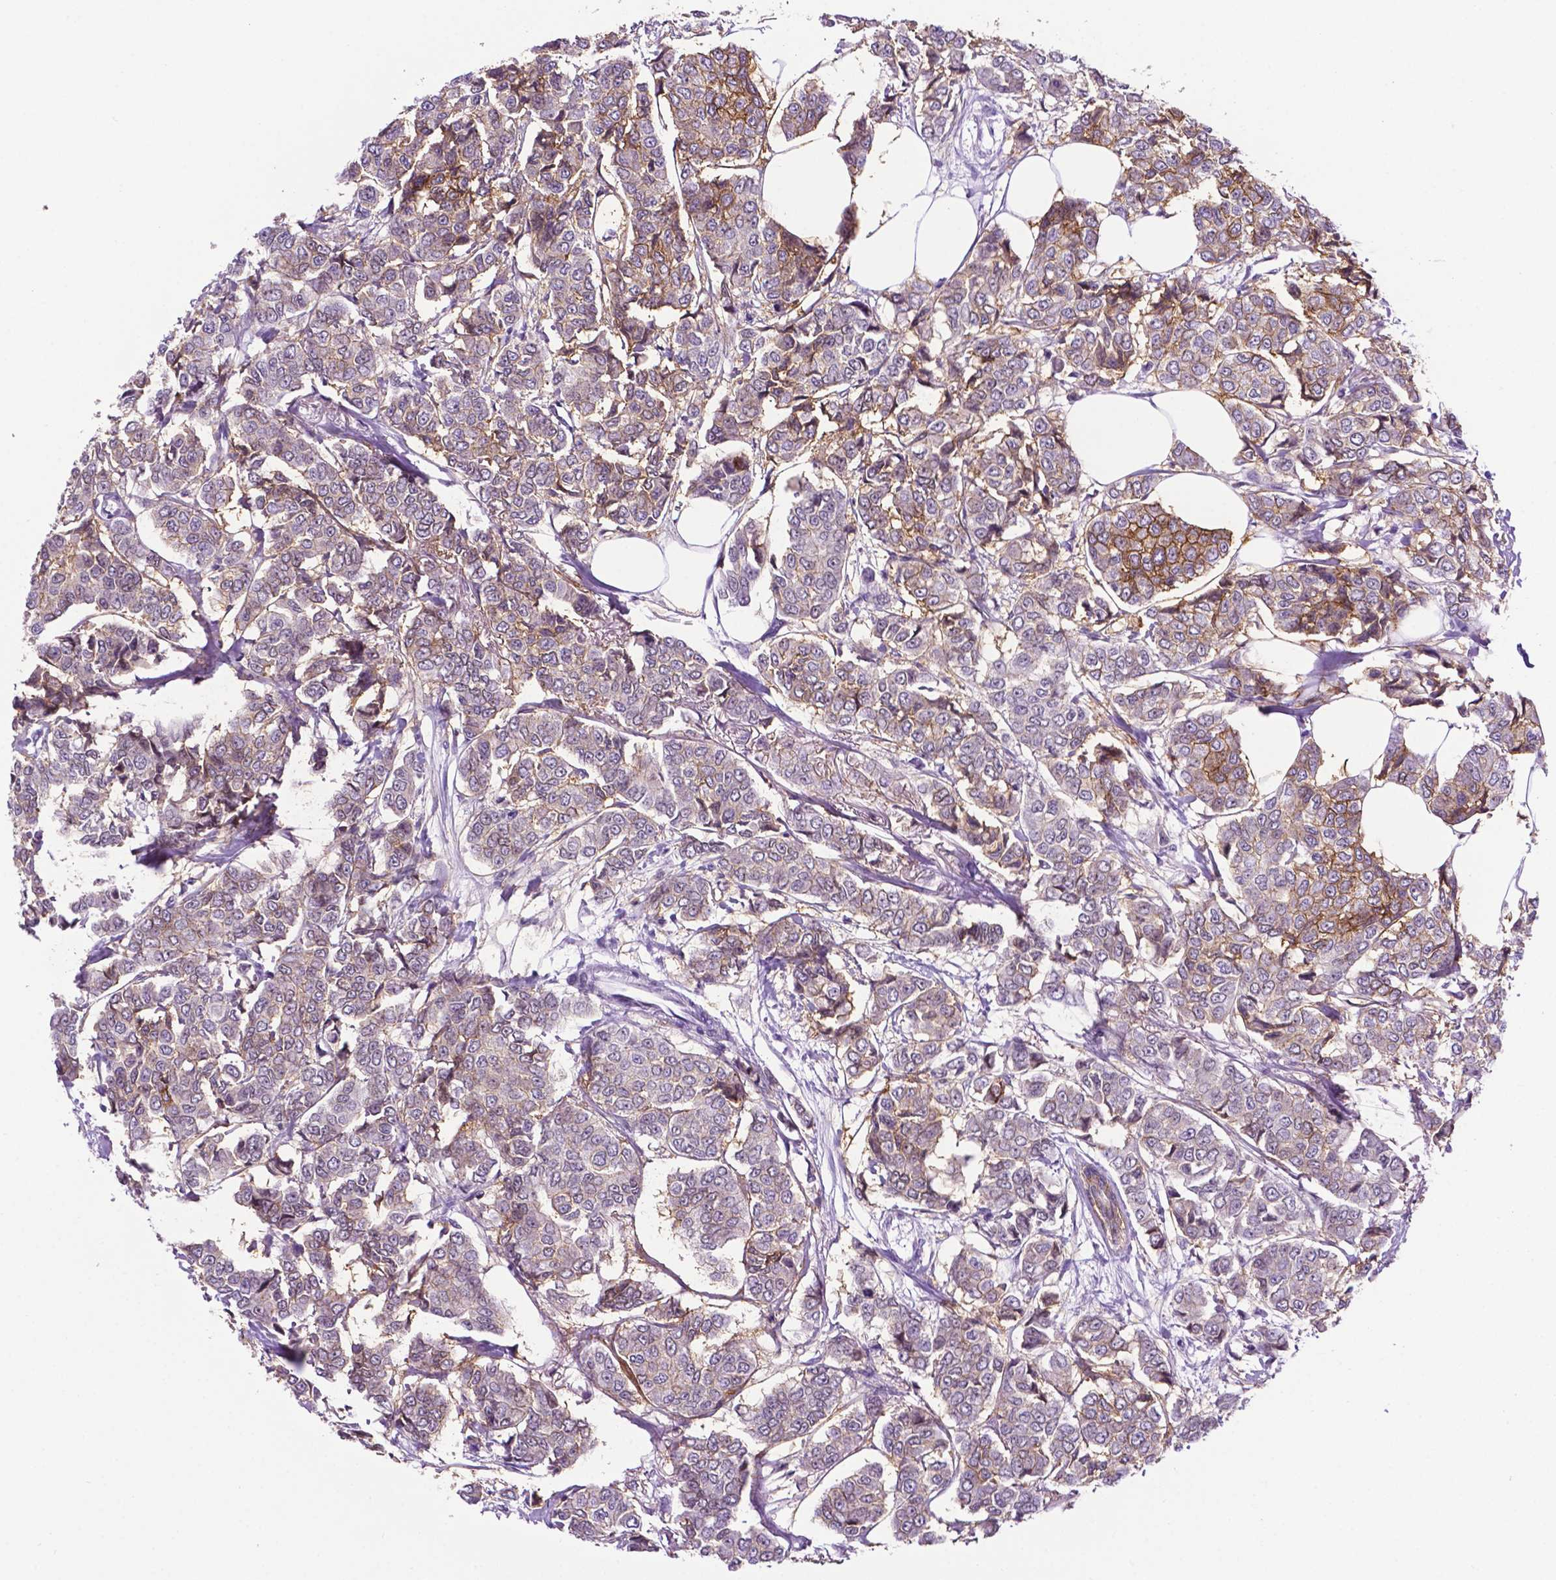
{"staining": {"intensity": "weak", "quantity": "25%-75%", "location": "cytoplasmic/membranous"}, "tissue": "breast cancer", "cell_type": "Tumor cells", "image_type": "cancer", "snomed": [{"axis": "morphology", "description": "Duct carcinoma"}, {"axis": "topography", "description": "Breast"}], "caption": "There is low levels of weak cytoplasmic/membranous positivity in tumor cells of intraductal carcinoma (breast), as demonstrated by immunohistochemical staining (brown color).", "gene": "TACSTD2", "patient": {"sex": "female", "age": 94}}